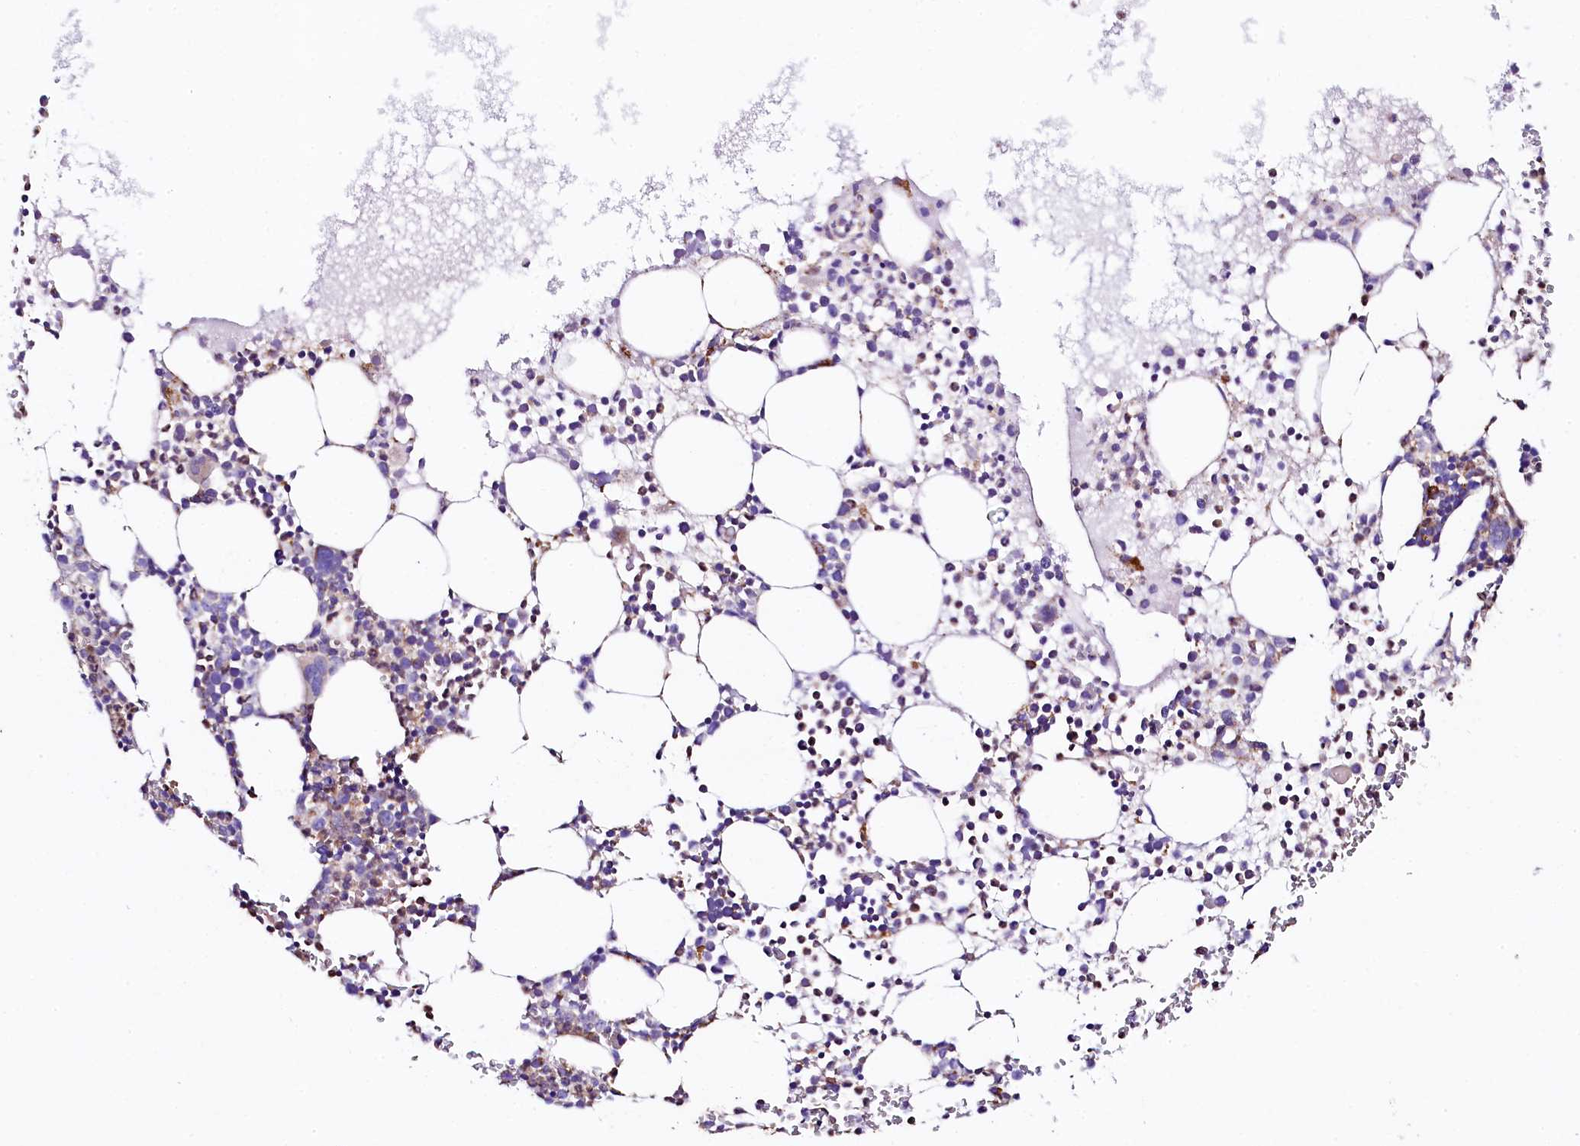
{"staining": {"intensity": "moderate", "quantity": "<25%", "location": "cytoplasmic/membranous"}, "tissue": "bone marrow", "cell_type": "Hematopoietic cells", "image_type": "normal", "snomed": [{"axis": "morphology", "description": "Normal tissue, NOS"}, {"axis": "topography", "description": "Bone marrow"}], "caption": "Moderate cytoplasmic/membranous positivity for a protein is appreciated in about <25% of hematopoietic cells of unremarkable bone marrow using immunohistochemistry (IHC).", "gene": "CLYBL", "patient": {"sex": "female", "age": 78}}